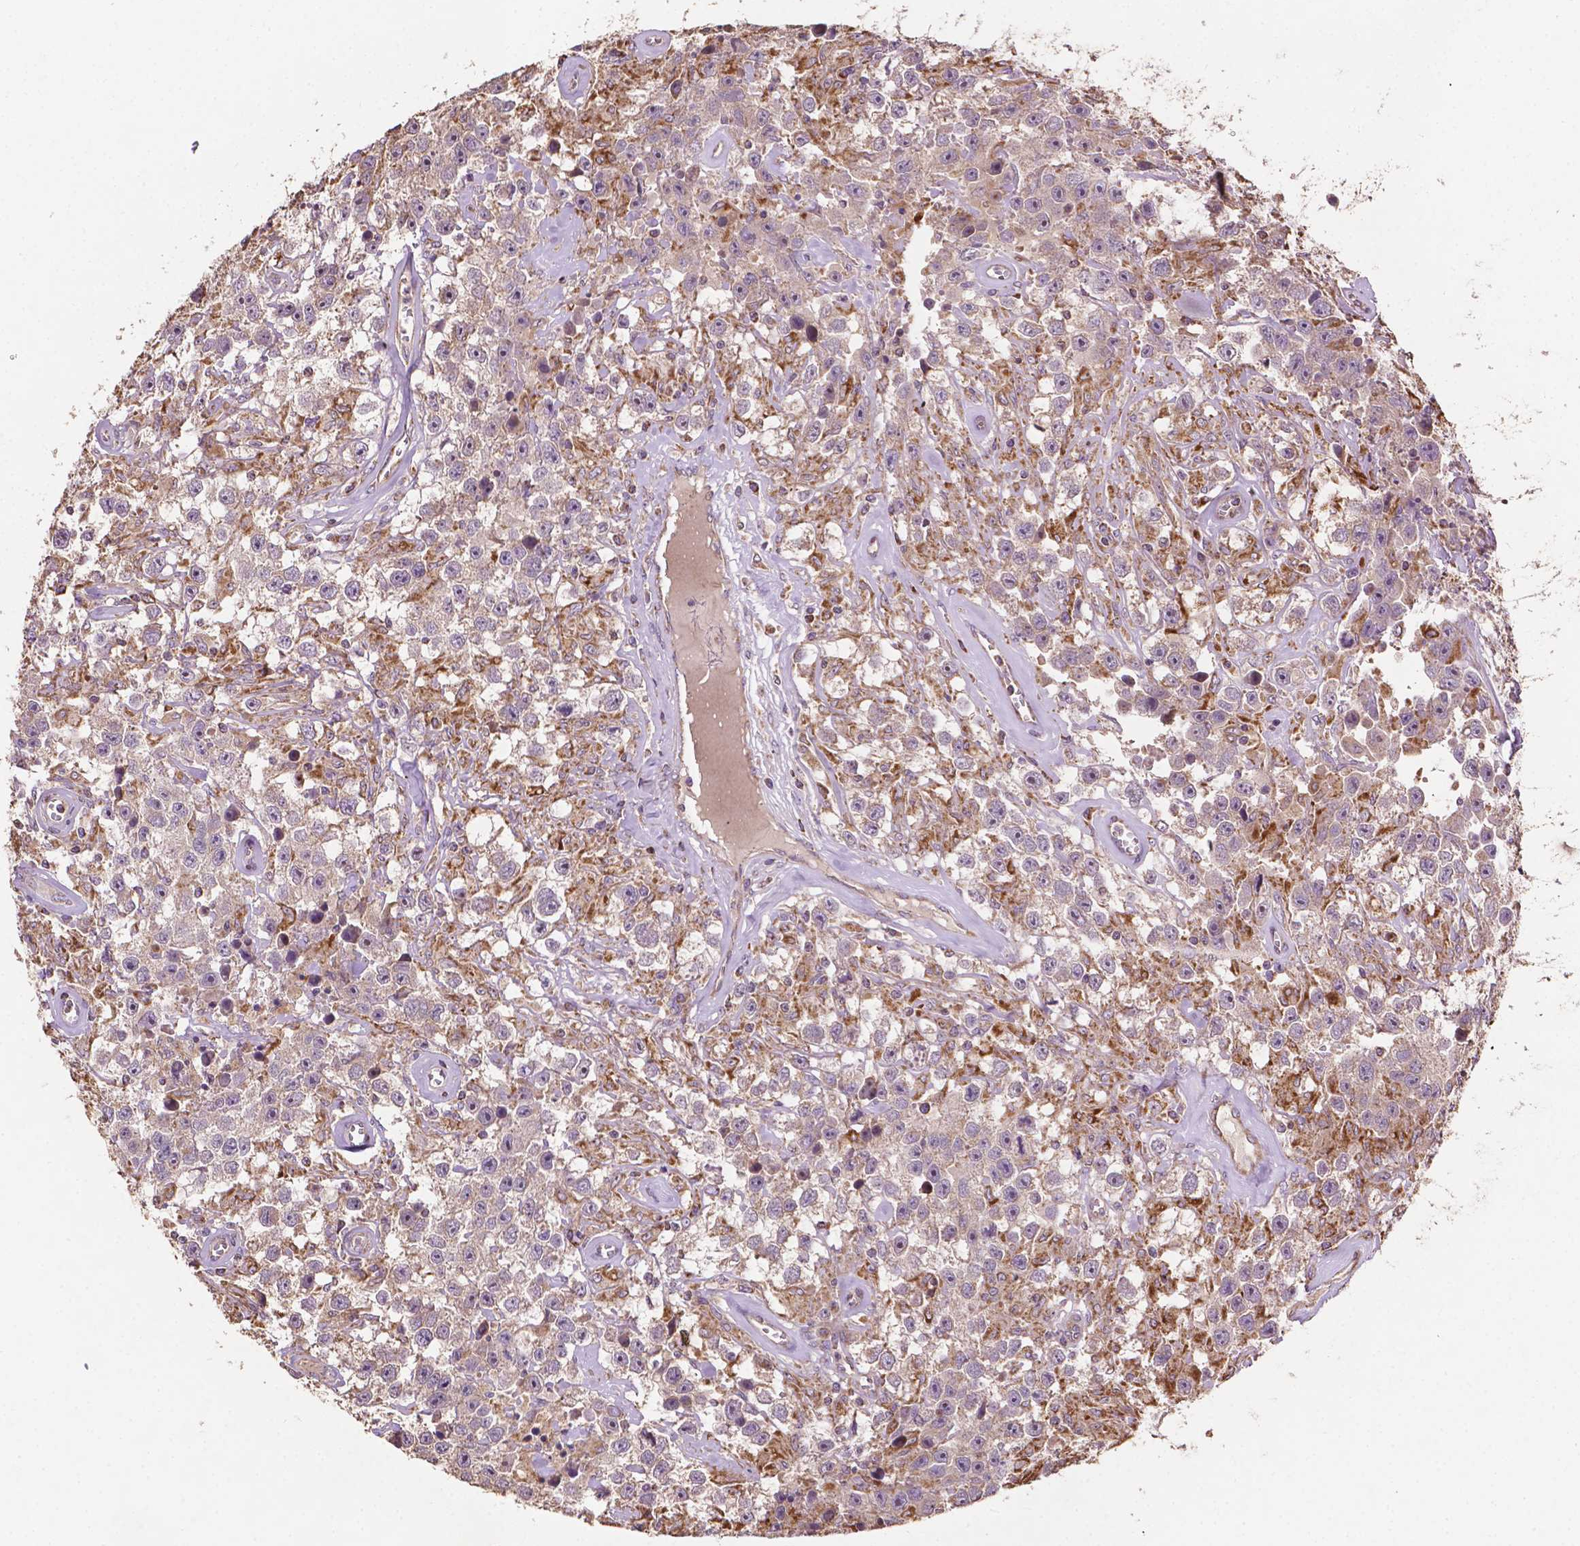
{"staining": {"intensity": "moderate", "quantity": "<25%", "location": "nuclear"}, "tissue": "testis cancer", "cell_type": "Tumor cells", "image_type": "cancer", "snomed": [{"axis": "morphology", "description": "Seminoma, NOS"}, {"axis": "topography", "description": "Testis"}], "caption": "Human testis cancer (seminoma) stained with a protein marker exhibits moderate staining in tumor cells.", "gene": "LRR1", "patient": {"sex": "male", "age": 43}}